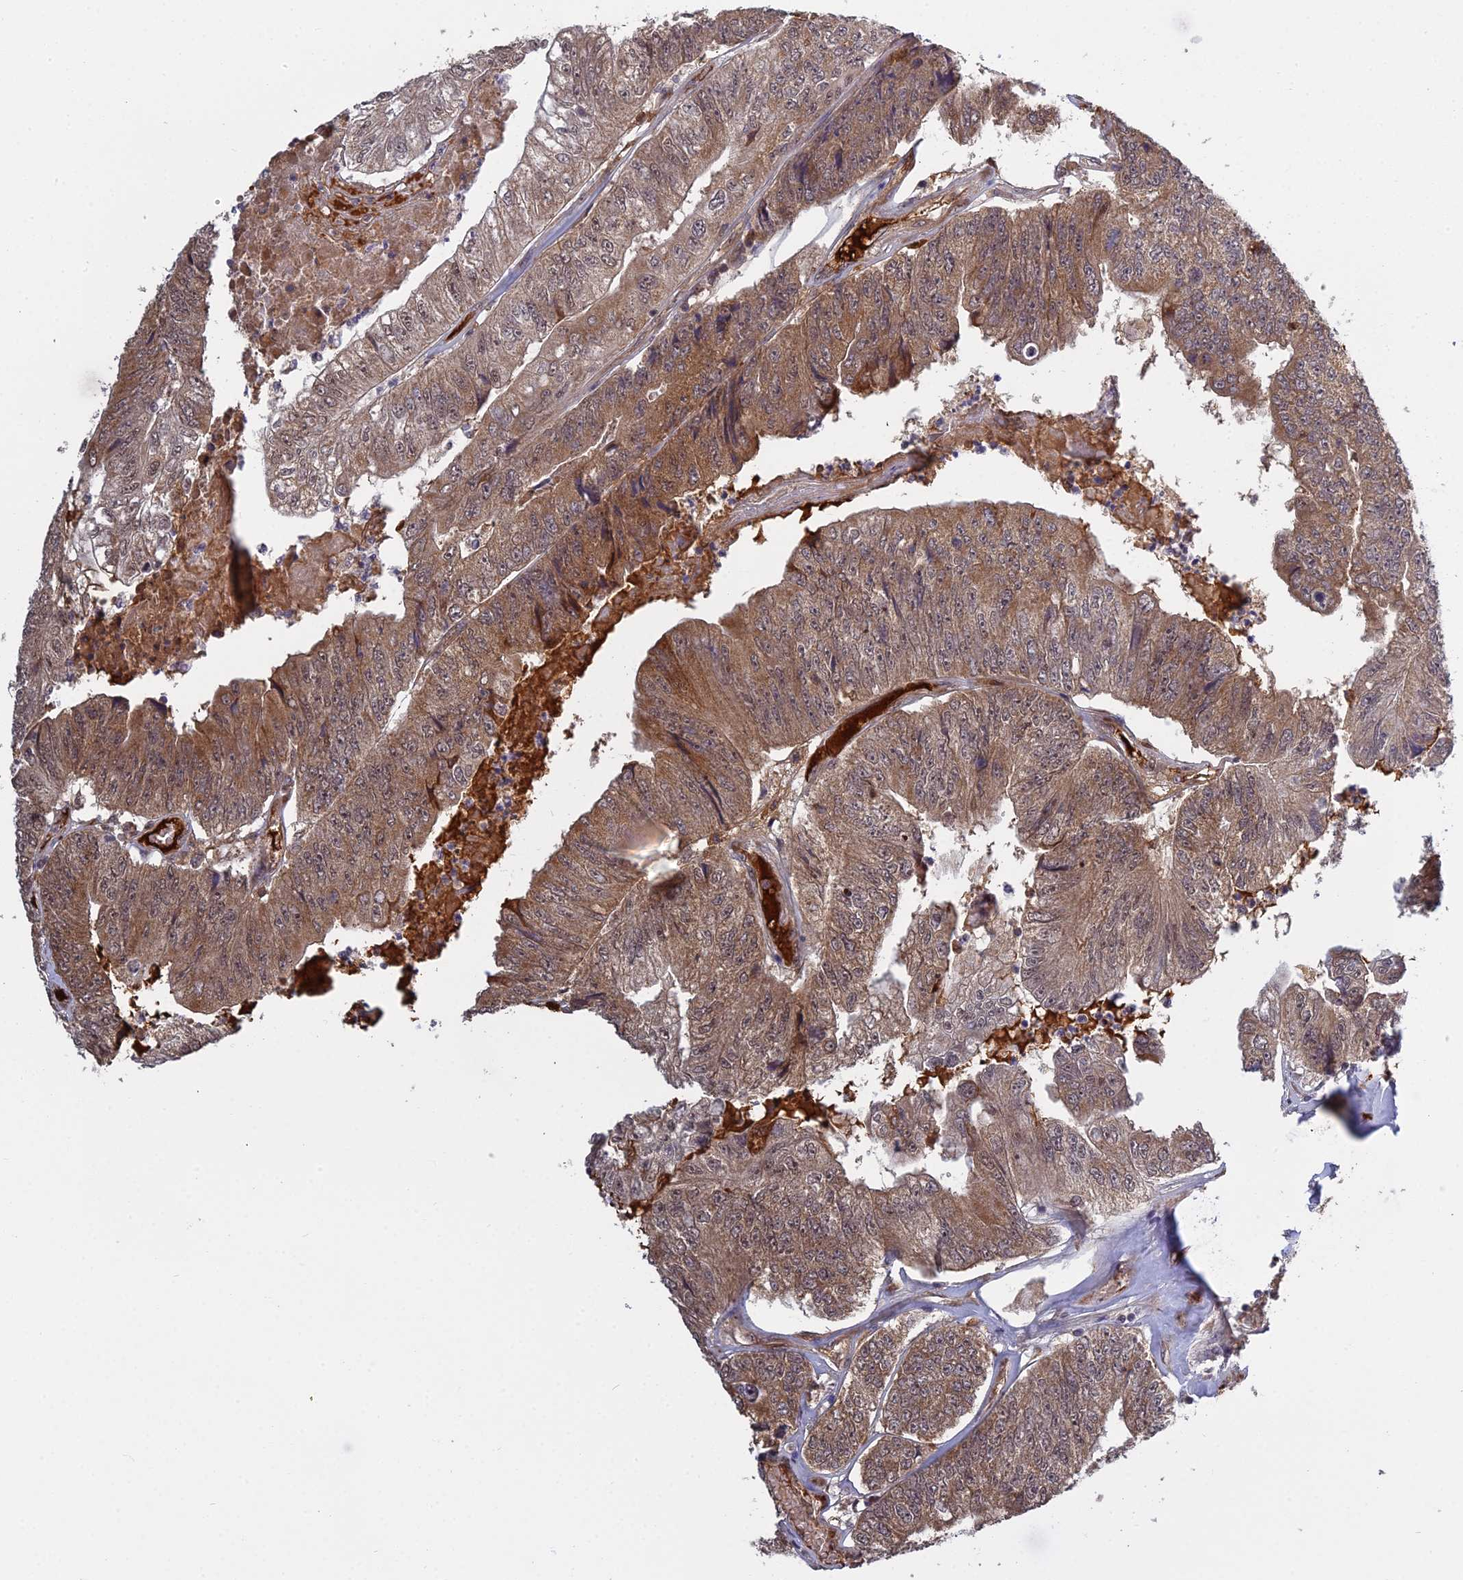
{"staining": {"intensity": "moderate", "quantity": ">75%", "location": "cytoplasmic/membranous"}, "tissue": "colorectal cancer", "cell_type": "Tumor cells", "image_type": "cancer", "snomed": [{"axis": "morphology", "description": "Adenocarcinoma, NOS"}, {"axis": "topography", "description": "Colon"}], "caption": "Protein positivity by immunohistochemistry displays moderate cytoplasmic/membranous positivity in about >75% of tumor cells in adenocarcinoma (colorectal).", "gene": "MEOX1", "patient": {"sex": "female", "age": 67}}